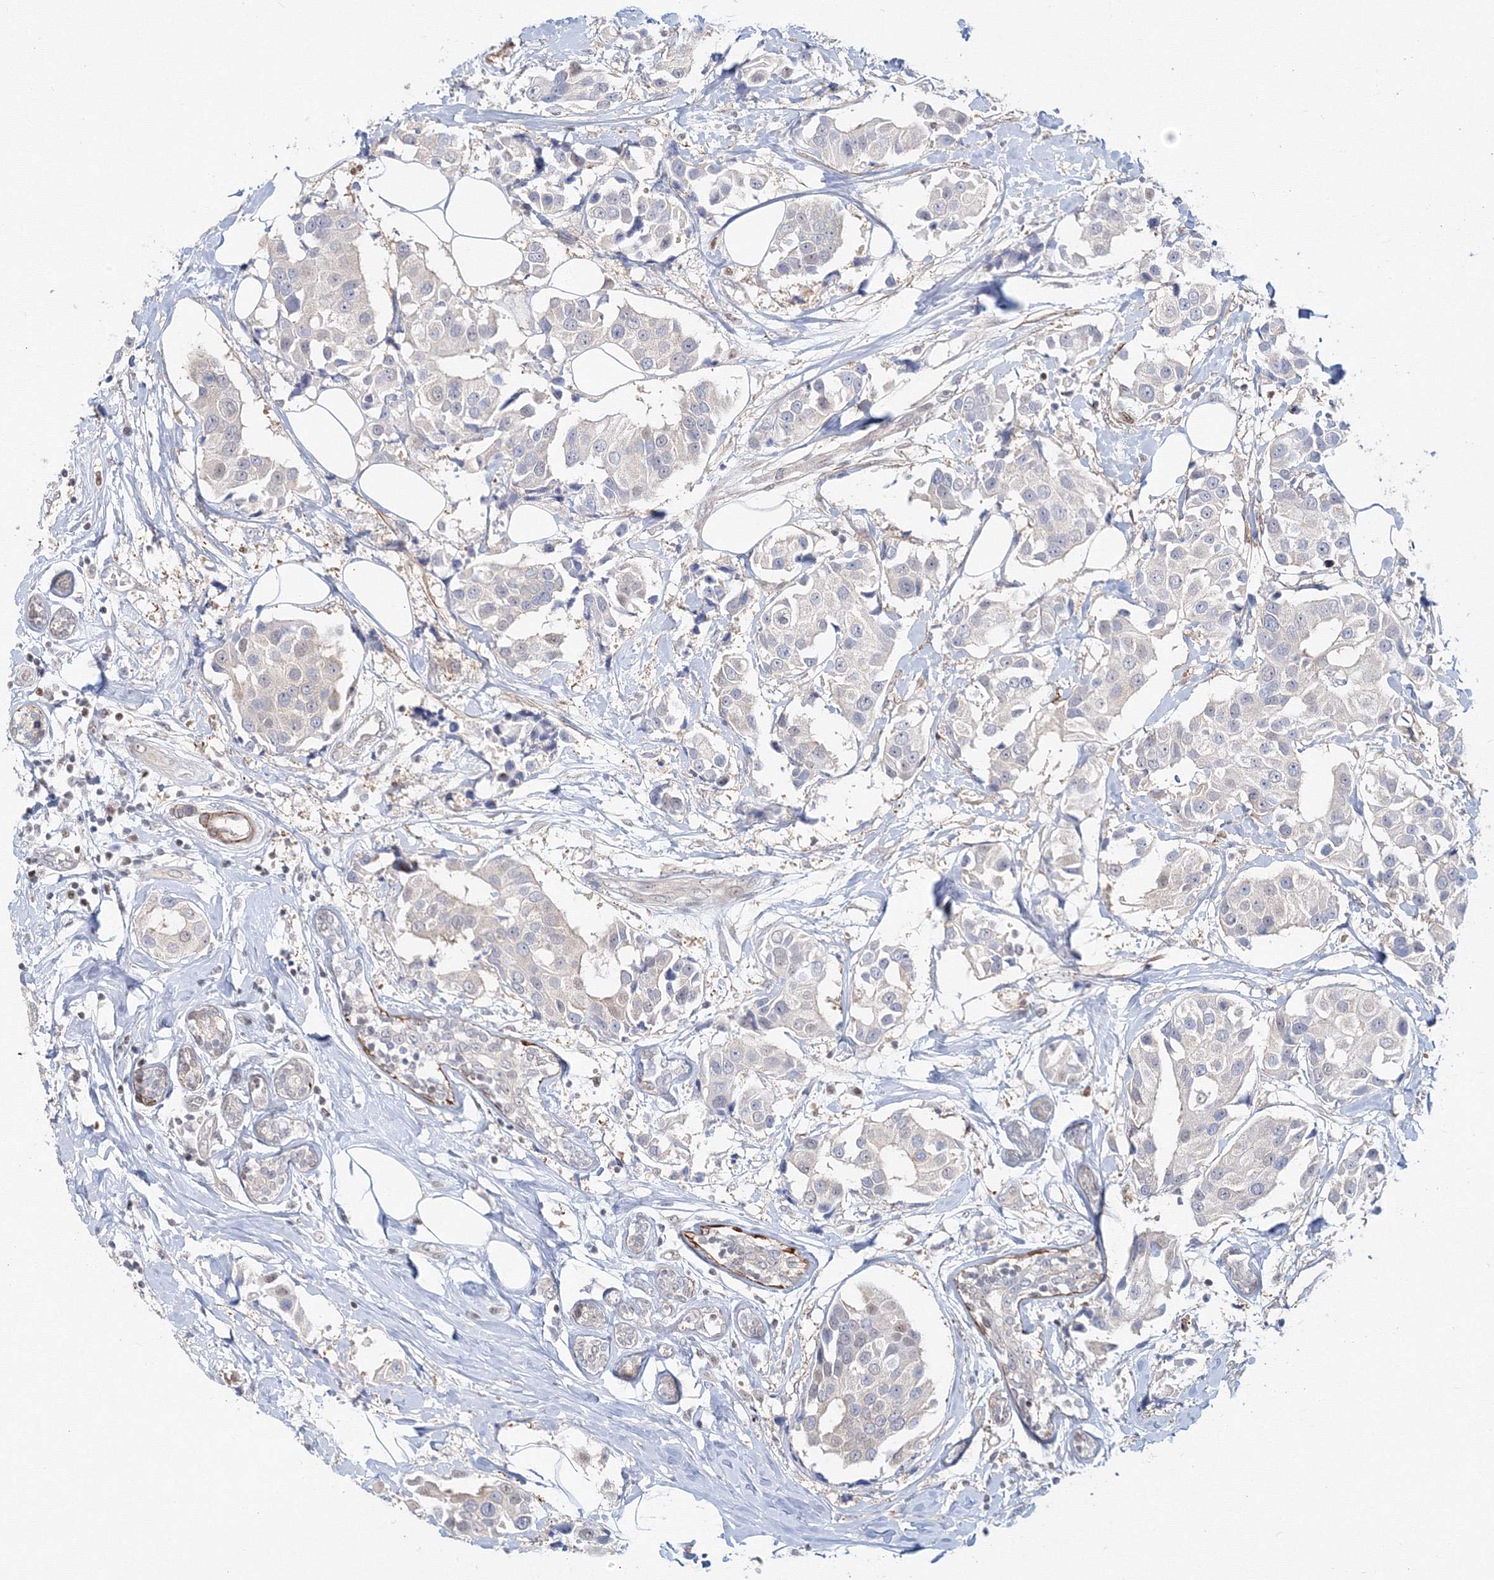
{"staining": {"intensity": "negative", "quantity": "none", "location": "none"}, "tissue": "breast cancer", "cell_type": "Tumor cells", "image_type": "cancer", "snomed": [{"axis": "morphology", "description": "Normal tissue, NOS"}, {"axis": "morphology", "description": "Duct carcinoma"}, {"axis": "topography", "description": "Breast"}], "caption": "This histopathology image is of infiltrating ductal carcinoma (breast) stained with immunohistochemistry to label a protein in brown with the nuclei are counter-stained blue. There is no staining in tumor cells.", "gene": "ARHGAP21", "patient": {"sex": "female", "age": 39}}